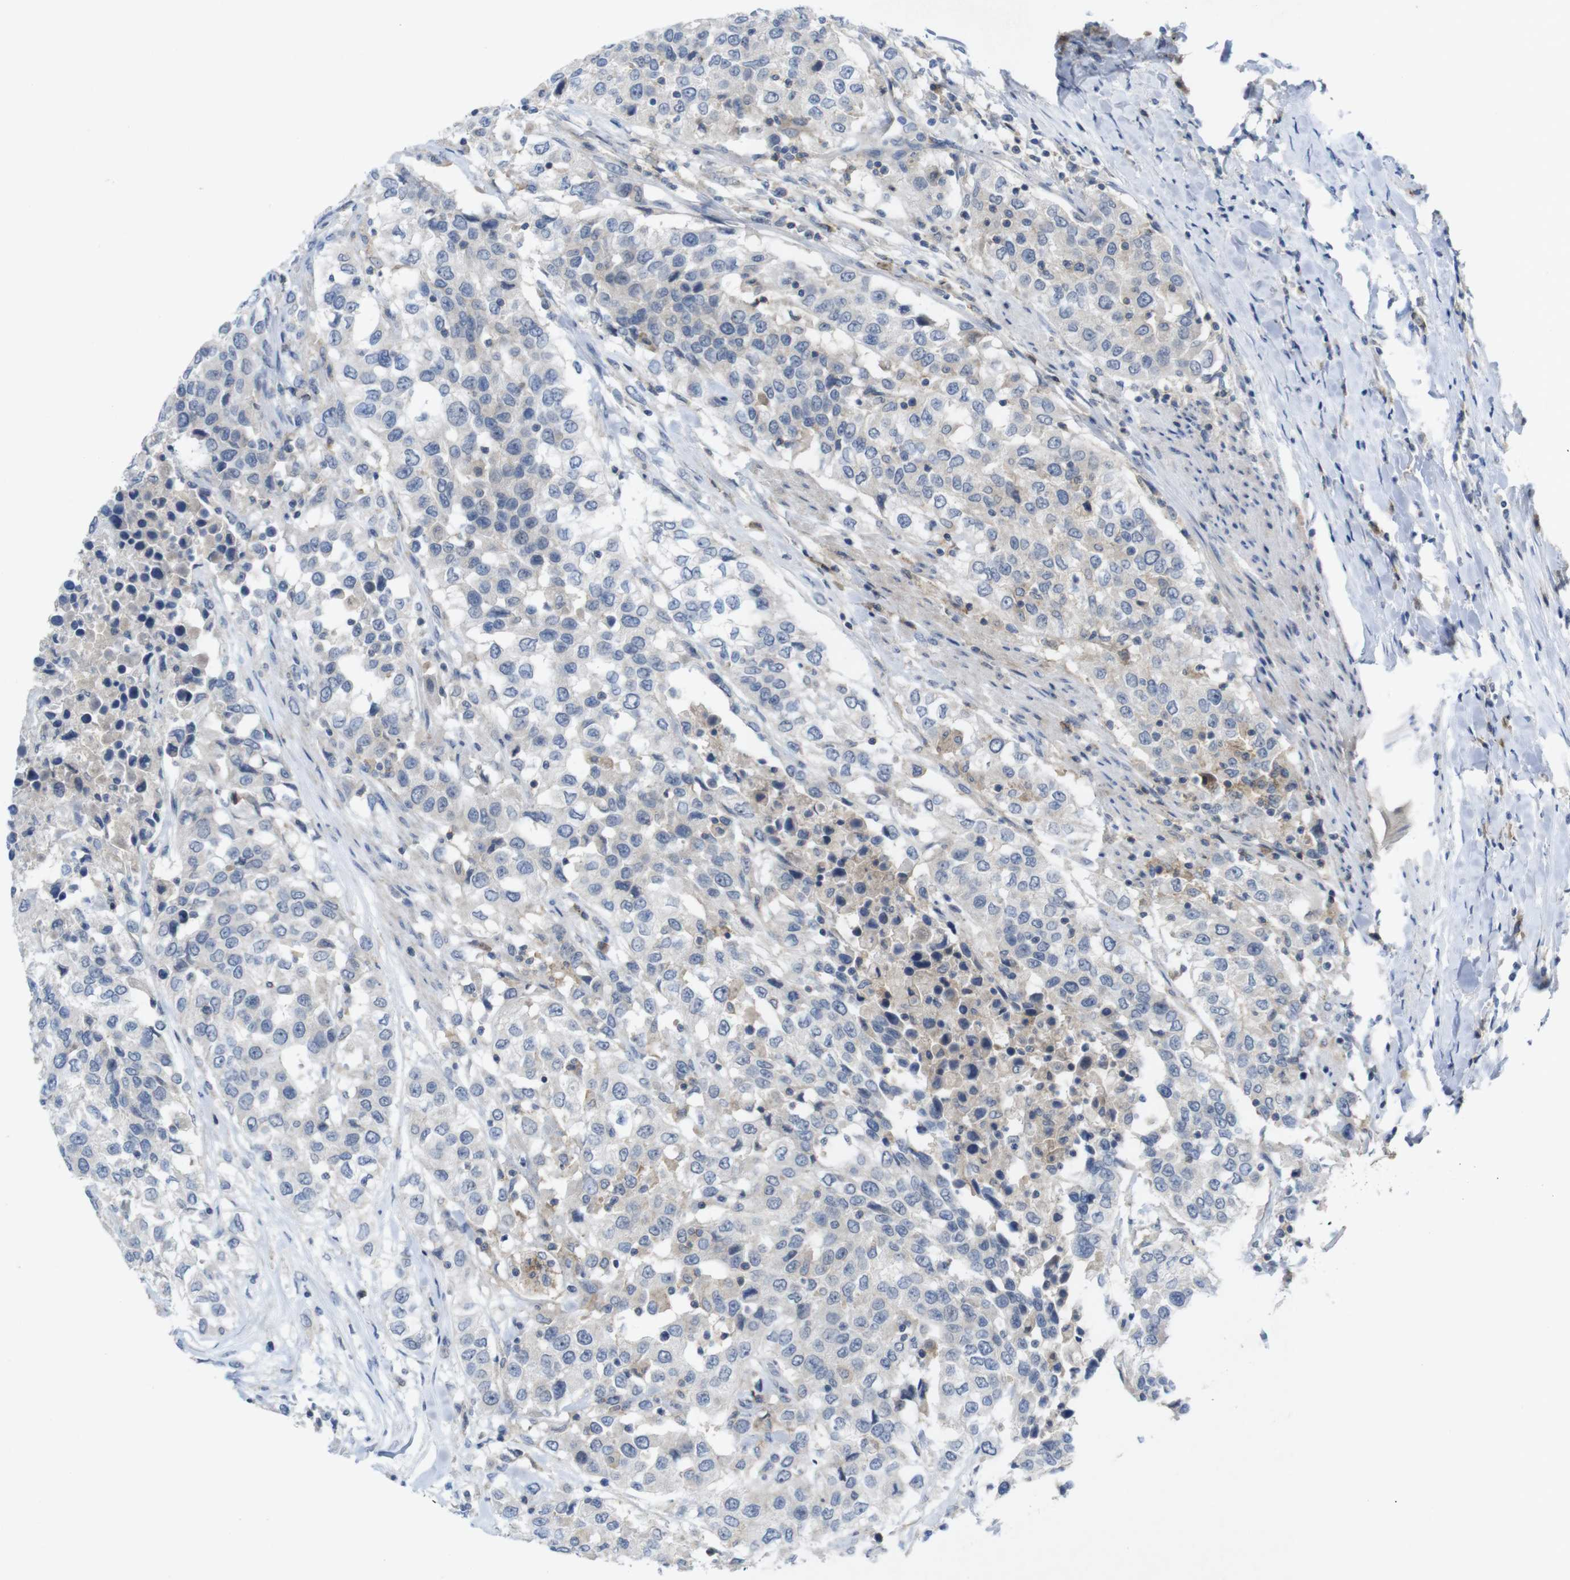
{"staining": {"intensity": "negative", "quantity": "none", "location": "none"}, "tissue": "urothelial cancer", "cell_type": "Tumor cells", "image_type": "cancer", "snomed": [{"axis": "morphology", "description": "Urothelial carcinoma, High grade"}, {"axis": "topography", "description": "Urinary bladder"}], "caption": "The image exhibits no staining of tumor cells in urothelial cancer.", "gene": "SLAMF7", "patient": {"sex": "female", "age": 56}}